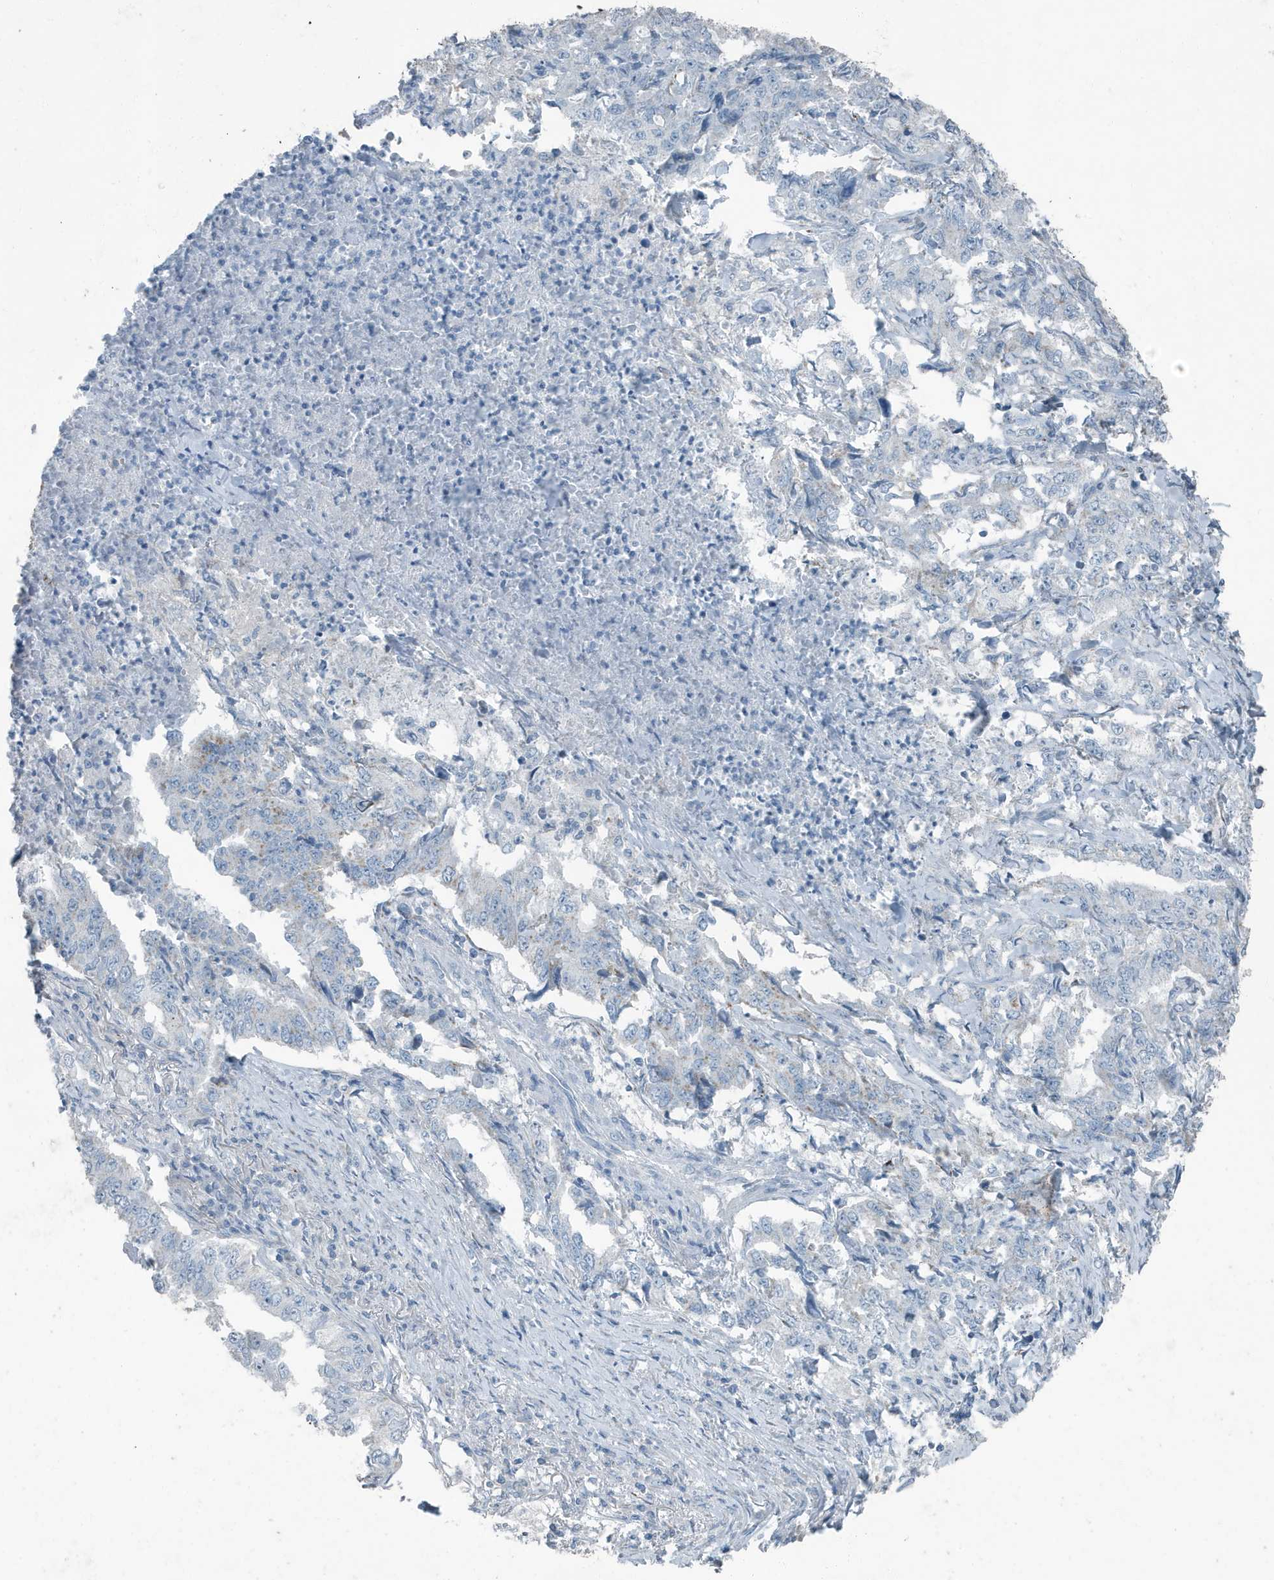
{"staining": {"intensity": "negative", "quantity": "none", "location": "none"}, "tissue": "lung cancer", "cell_type": "Tumor cells", "image_type": "cancer", "snomed": [{"axis": "morphology", "description": "Adenocarcinoma, NOS"}, {"axis": "topography", "description": "Lung"}], "caption": "A high-resolution photomicrograph shows IHC staining of adenocarcinoma (lung), which shows no significant positivity in tumor cells.", "gene": "FAM162A", "patient": {"sex": "female", "age": 51}}